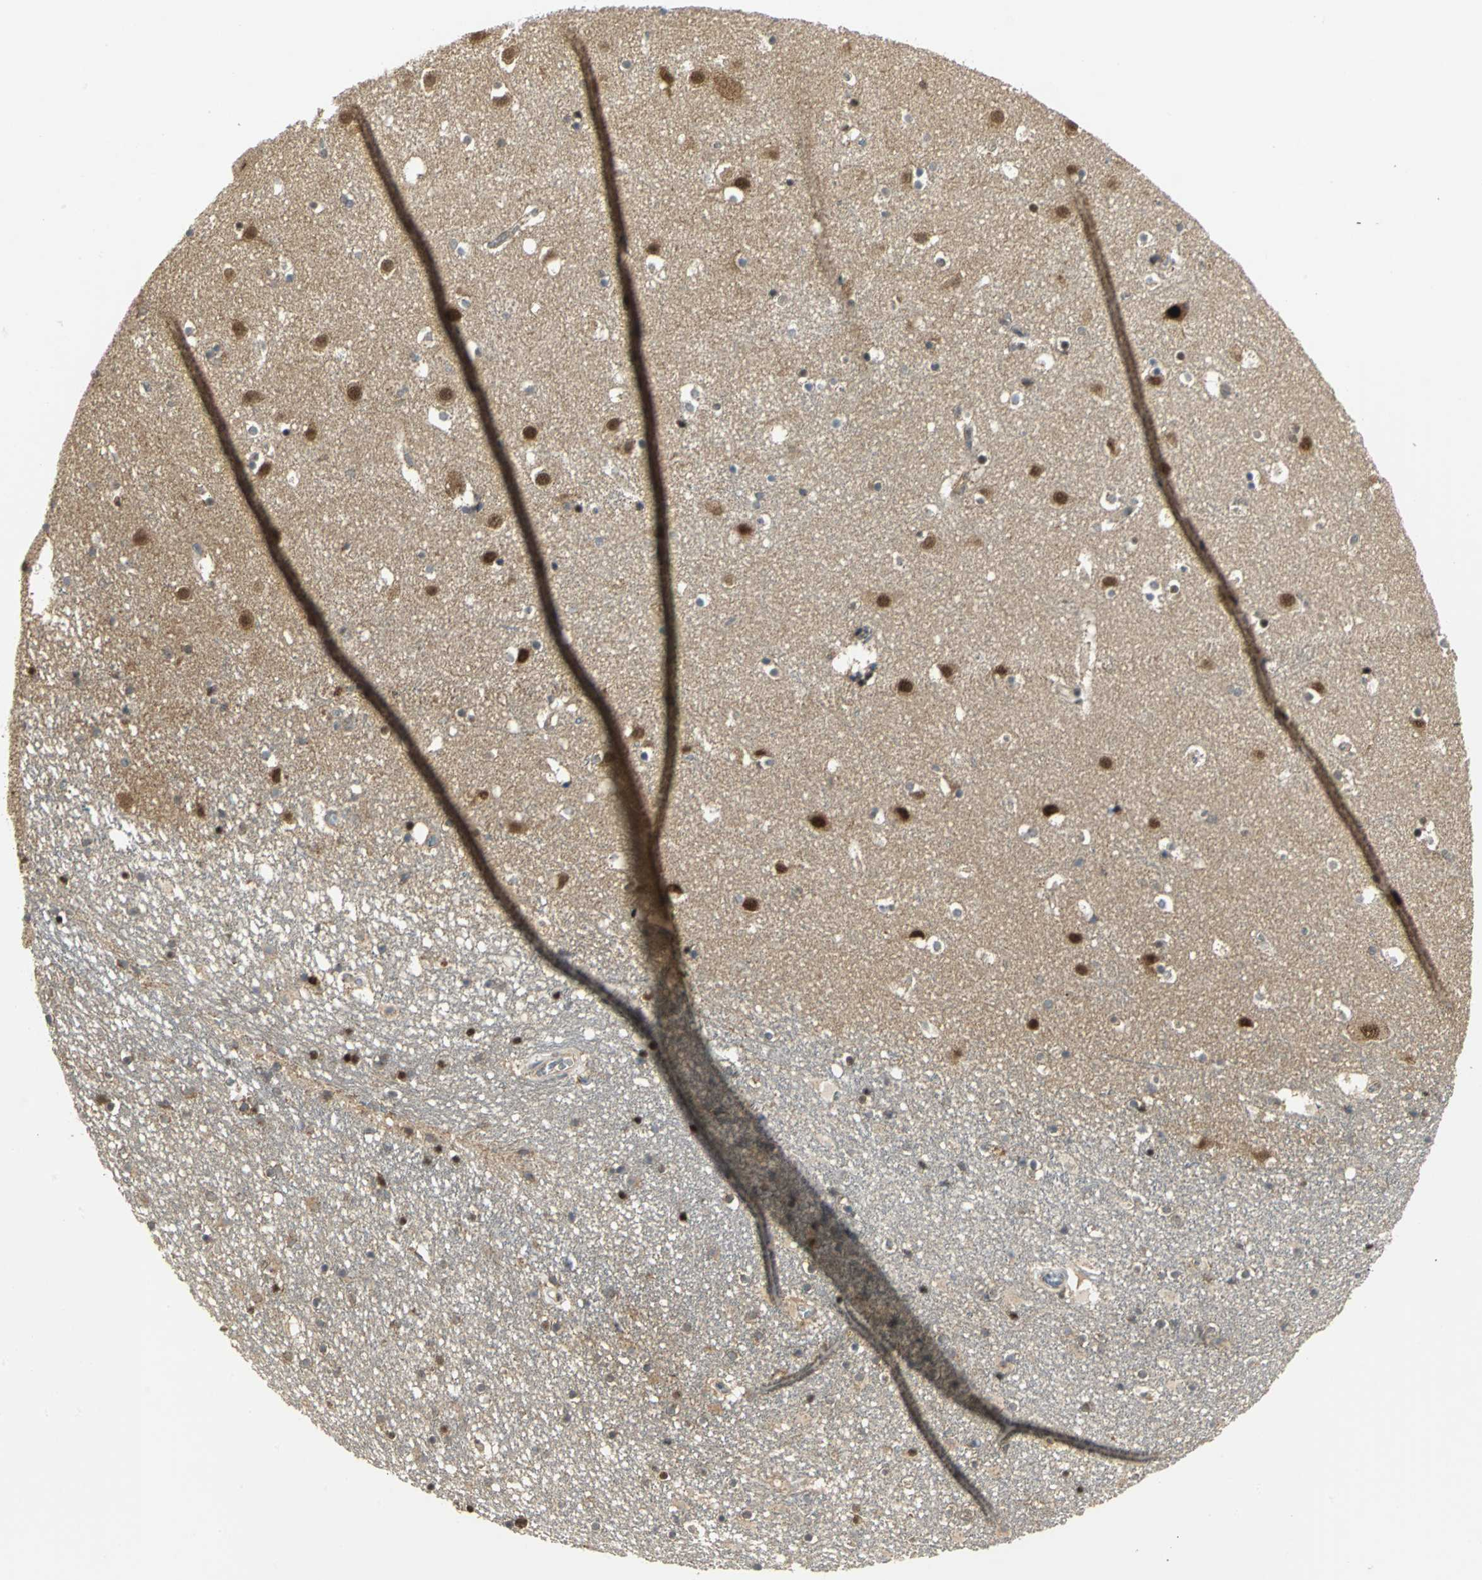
{"staining": {"intensity": "strong", "quantity": ">75%", "location": "cytoplasmic/membranous,nuclear"}, "tissue": "caudate", "cell_type": "Glial cells", "image_type": "normal", "snomed": [{"axis": "morphology", "description": "Normal tissue, NOS"}, {"axis": "topography", "description": "Lateral ventricle wall"}], "caption": "High-magnification brightfield microscopy of unremarkable caudate stained with DAB (3,3'-diaminobenzidine) (brown) and counterstained with hematoxylin (blue). glial cells exhibit strong cytoplasmic/membranous,nuclear expression is seen in approximately>75% of cells. Immunohistochemistry (ihc) stains the protein in brown and the nuclei are stained blue.", "gene": "PSMC4", "patient": {"sex": "male", "age": 45}}